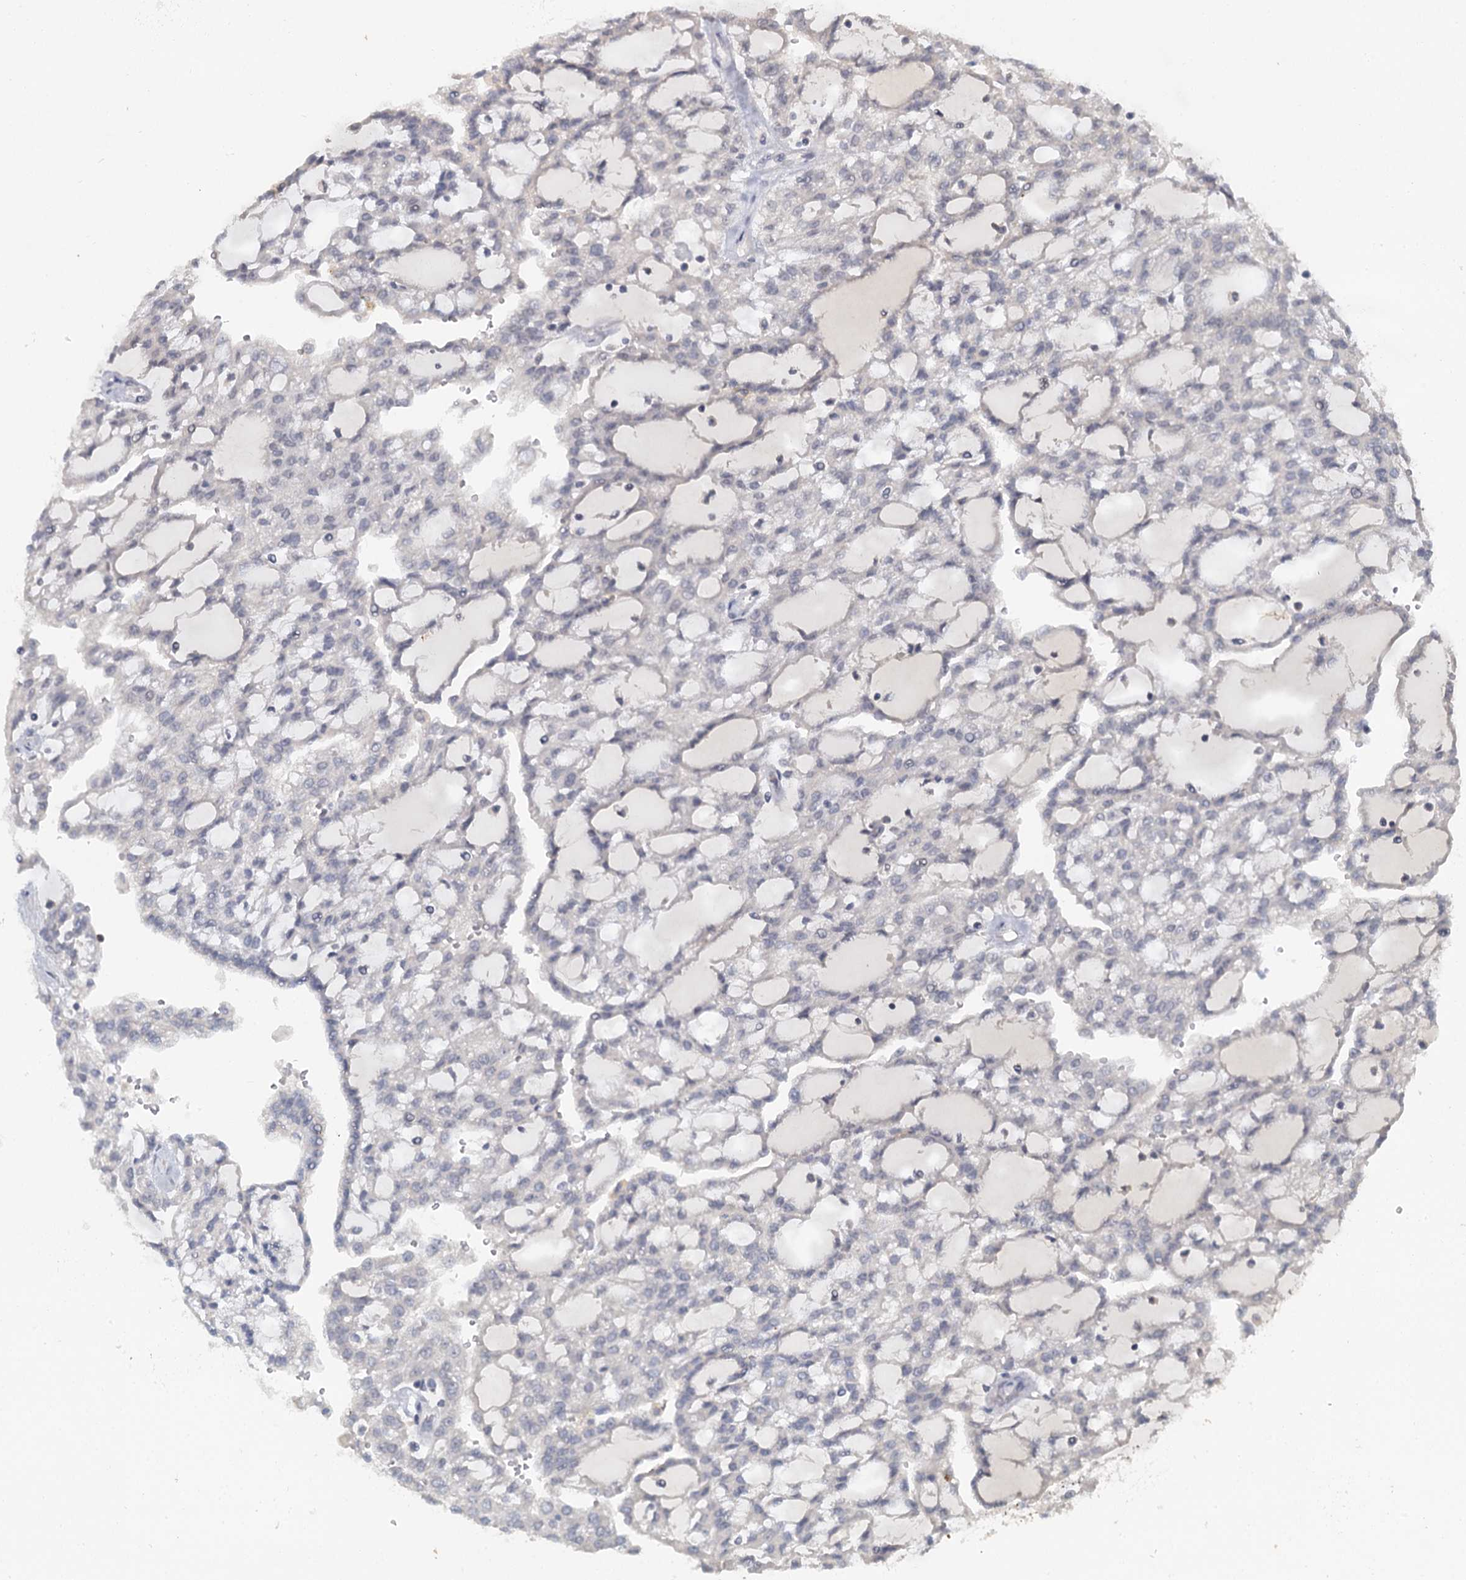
{"staining": {"intensity": "negative", "quantity": "none", "location": "none"}, "tissue": "renal cancer", "cell_type": "Tumor cells", "image_type": "cancer", "snomed": [{"axis": "morphology", "description": "Adenocarcinoma, NOS"}, {"axis": "topography", "description": "Kidney"}], "caption": "DAB (3,3'-diaminobenzidine) immunohistochemical staining of renal cancer exhibits no significant expression in tumor cells.", "gene": "MUCL1", "patient": {"sex": "male", "age": 63}}